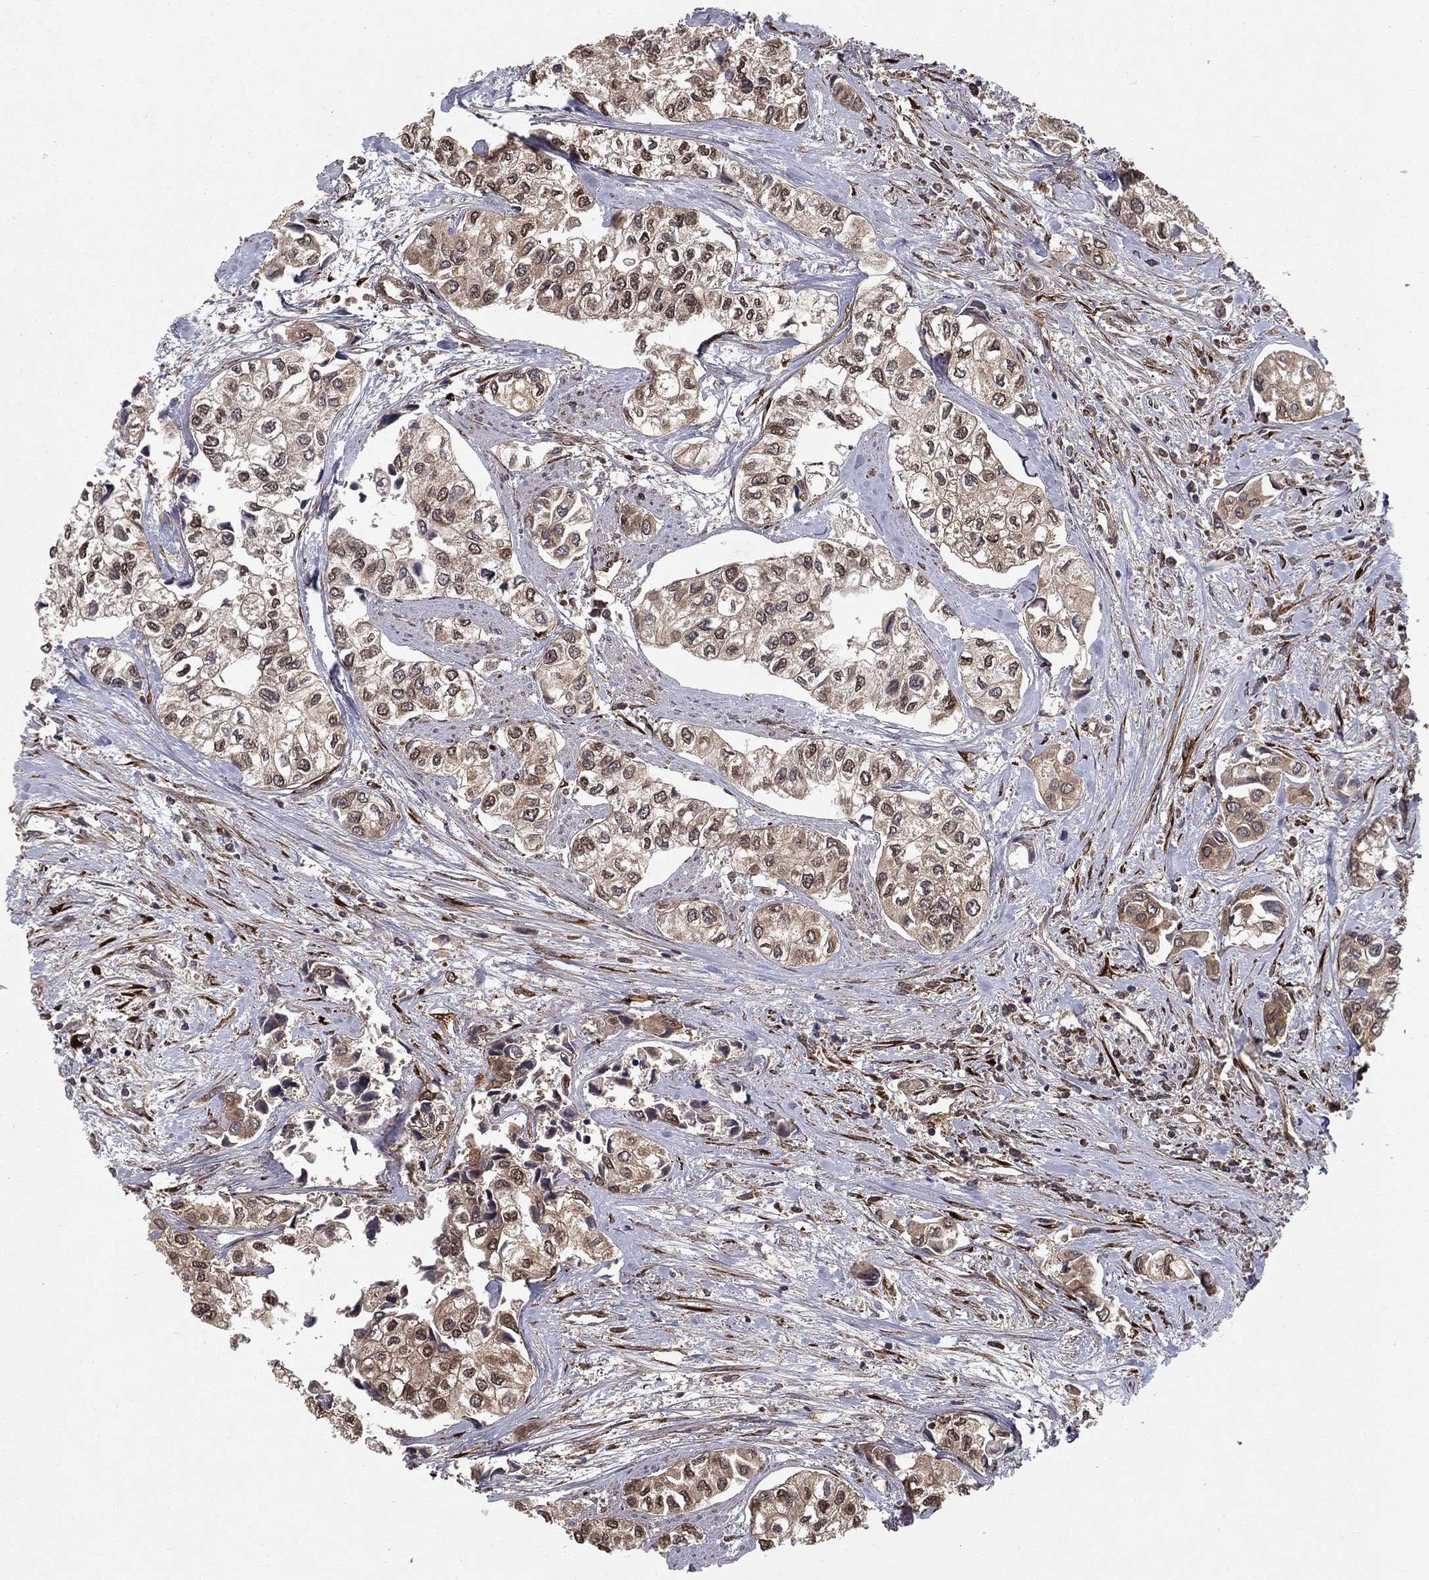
{"staining": {"intensity": "weak", "quantity": ">75%", "location": "cytoplasmic/membranous"}, "tissue": "urothelial cancer", "cell_type": "Tumor cells", "image_type": "cancer", "snomed": [{"axis": "morphology", "description": "Urothelial carcinoma, High grade"}, {"axis": "topography", "description": "Urinary bladder"}], "caption": "Protein staining reveals weak cytoplasmic/membranous expression in about >75% of tumor cells in urothelial cancer.", "gene": "CERS2", "patient": {"sex": "male", "age": 73}}